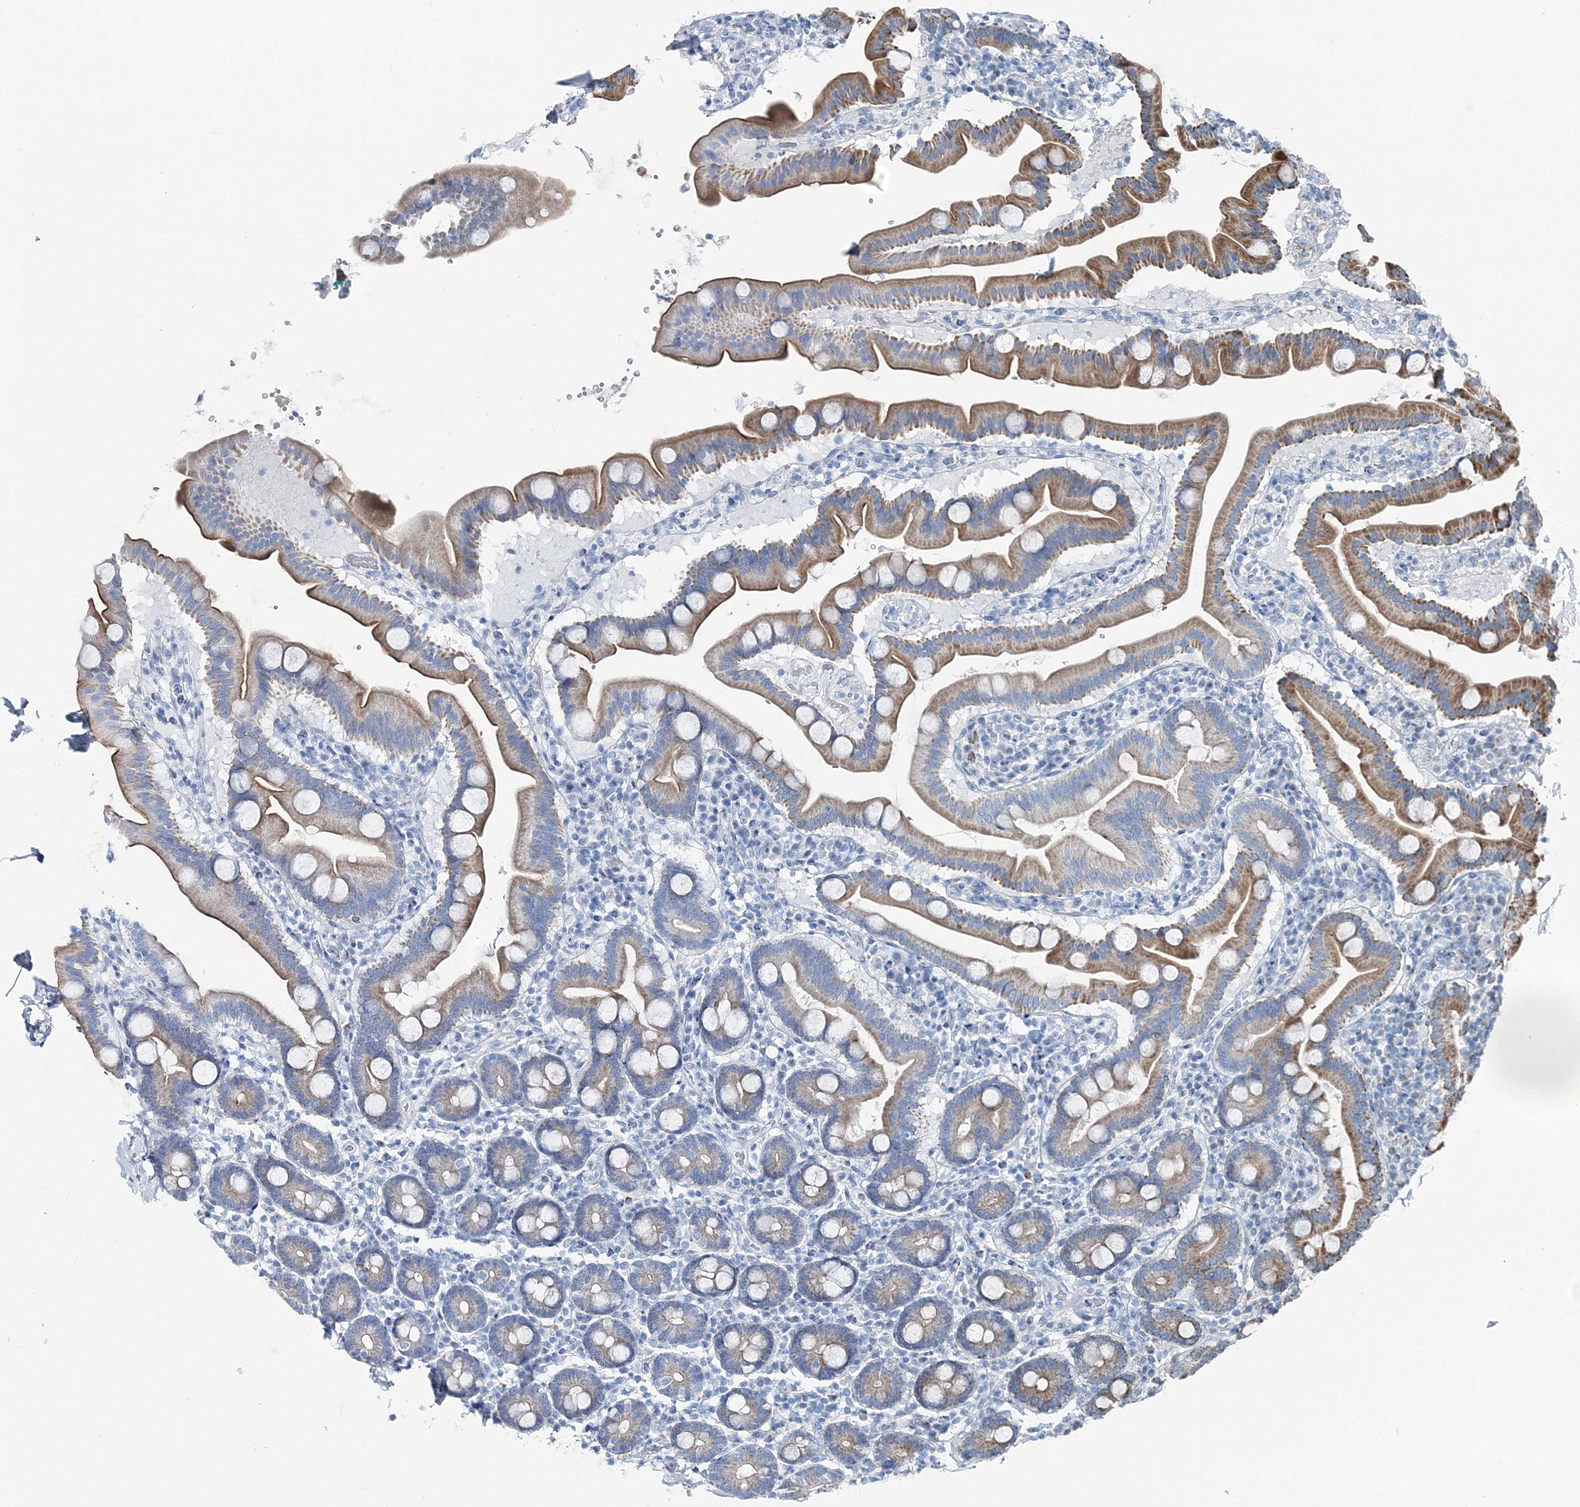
{"staining": {"intensity": "moderate", "quantity": ">75%", "location": "cytoplasmic/membranous"}, "tissue": "duodenum", "cell_type": "Glandular cells", "image_type": "normal", "snomed": [{"axis": "morphology", "description": "Normal tissue, NOS"}, {"axis": "topography", "description": "Duodenum"}], "caption": "Immunohistochemical staining of normal human duodenum demonstrates >75% levels of moderate cytoplasmic/membranous protein positivity in about >75% of glandular cells.", "gene": "GABARAPL2", "patient": {"sex": "male", "age": 54}}